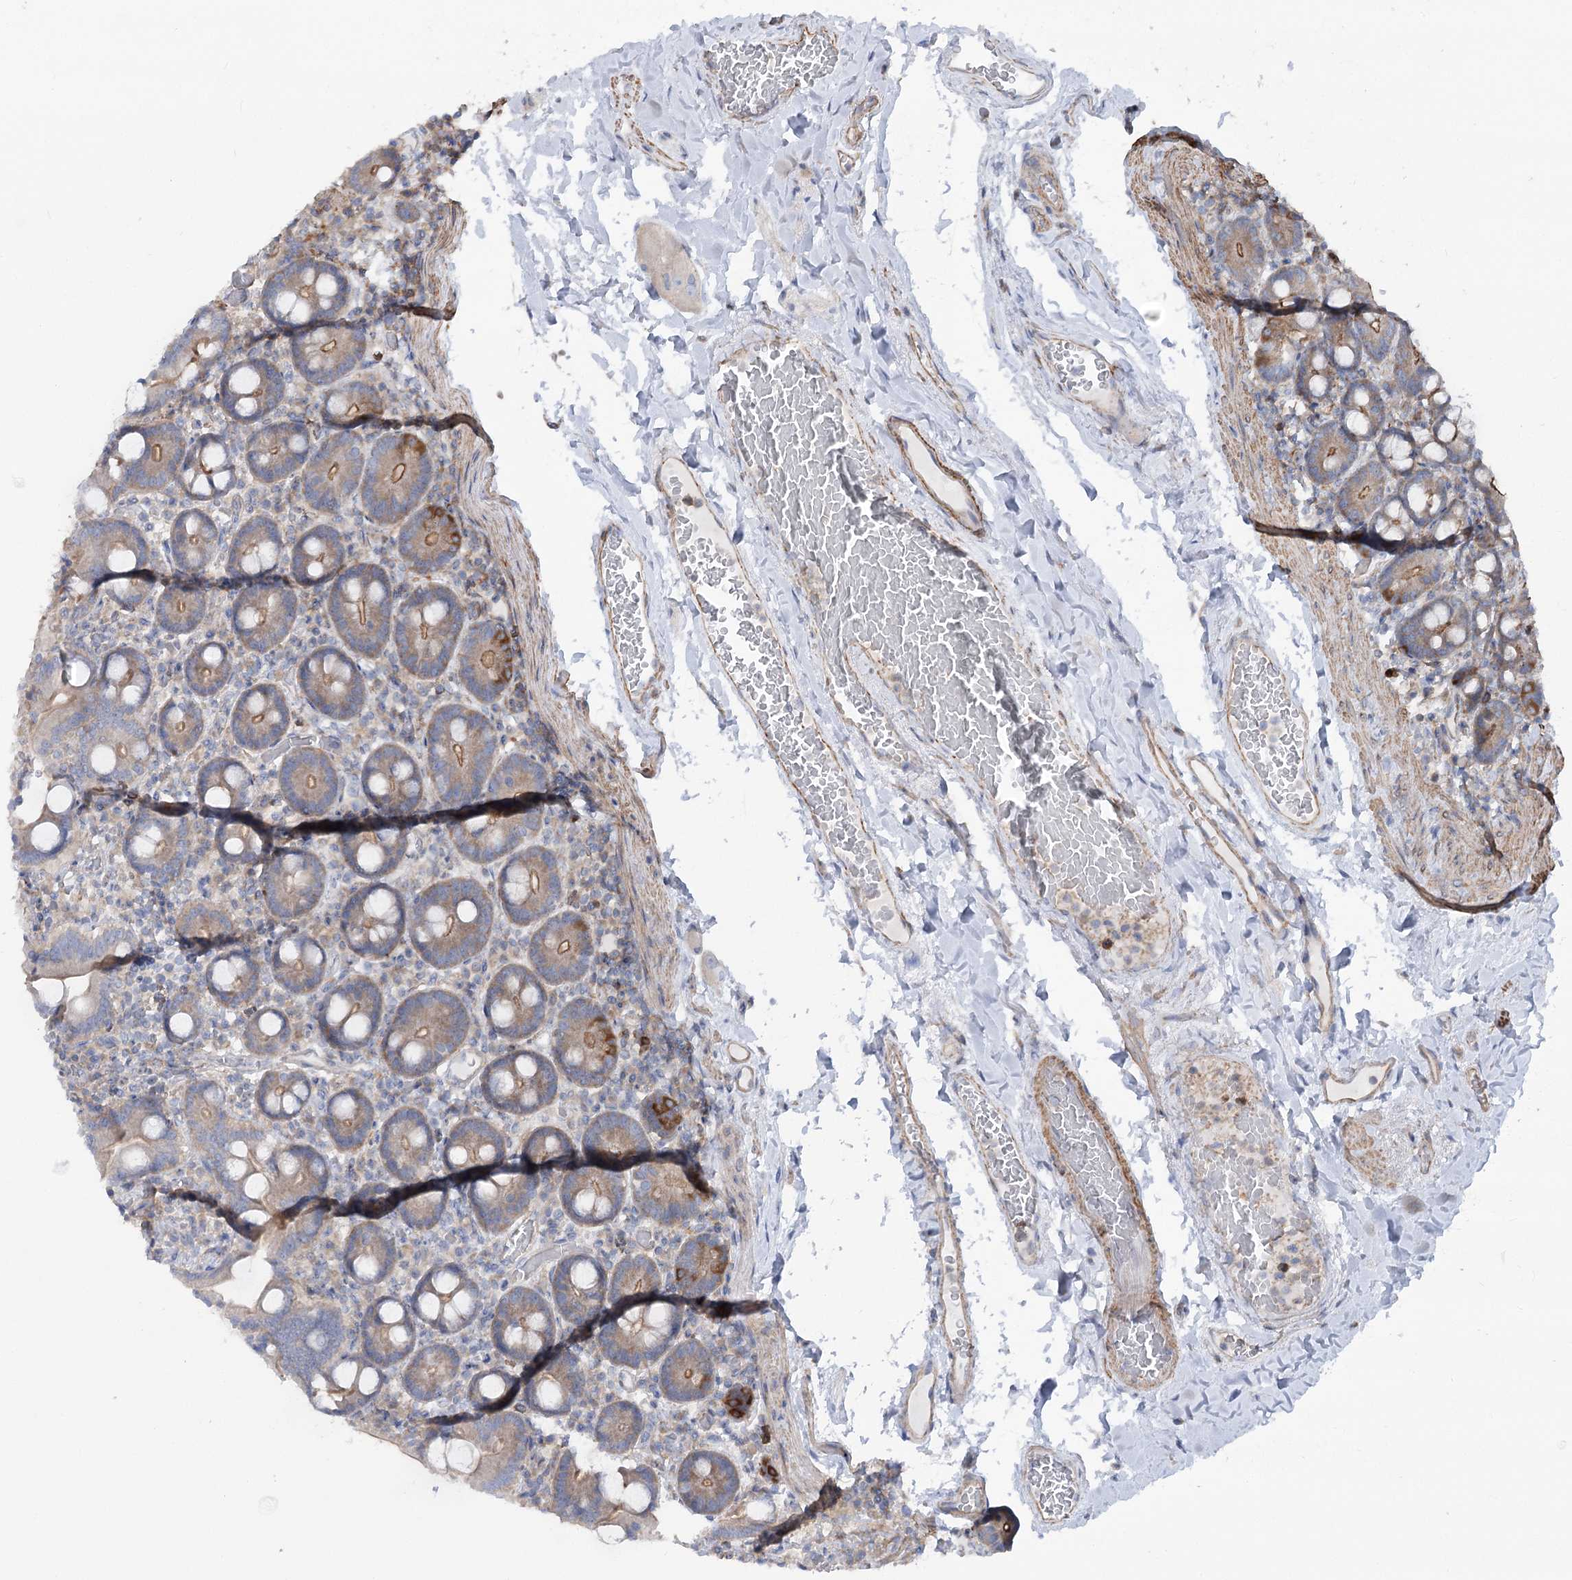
{"staining": {"intensity": "moderate", "quantity": "<25%", "location": "cytoplasmic/membranous"}, "tissue": "duodenum", "cell_type": "Glandular cells", "image_type": "normal", "snomed": [{"axis": "morphology", "description": "Normal tissue, NOS"}, {"axis": "topography", "description": "Duodenum"}], "caption": "Duodenum was stained to show a protein in brown. There is low levels of moderate cytoplasmic/membranous staining in approximately <25% of glandular cells. (DAB (3,3'-diaminobenzidine) = brown stain, brightfield microscopy at high magnification).", "gene": "LARP1B", "patient": {"sex": "male", "age": 55}}